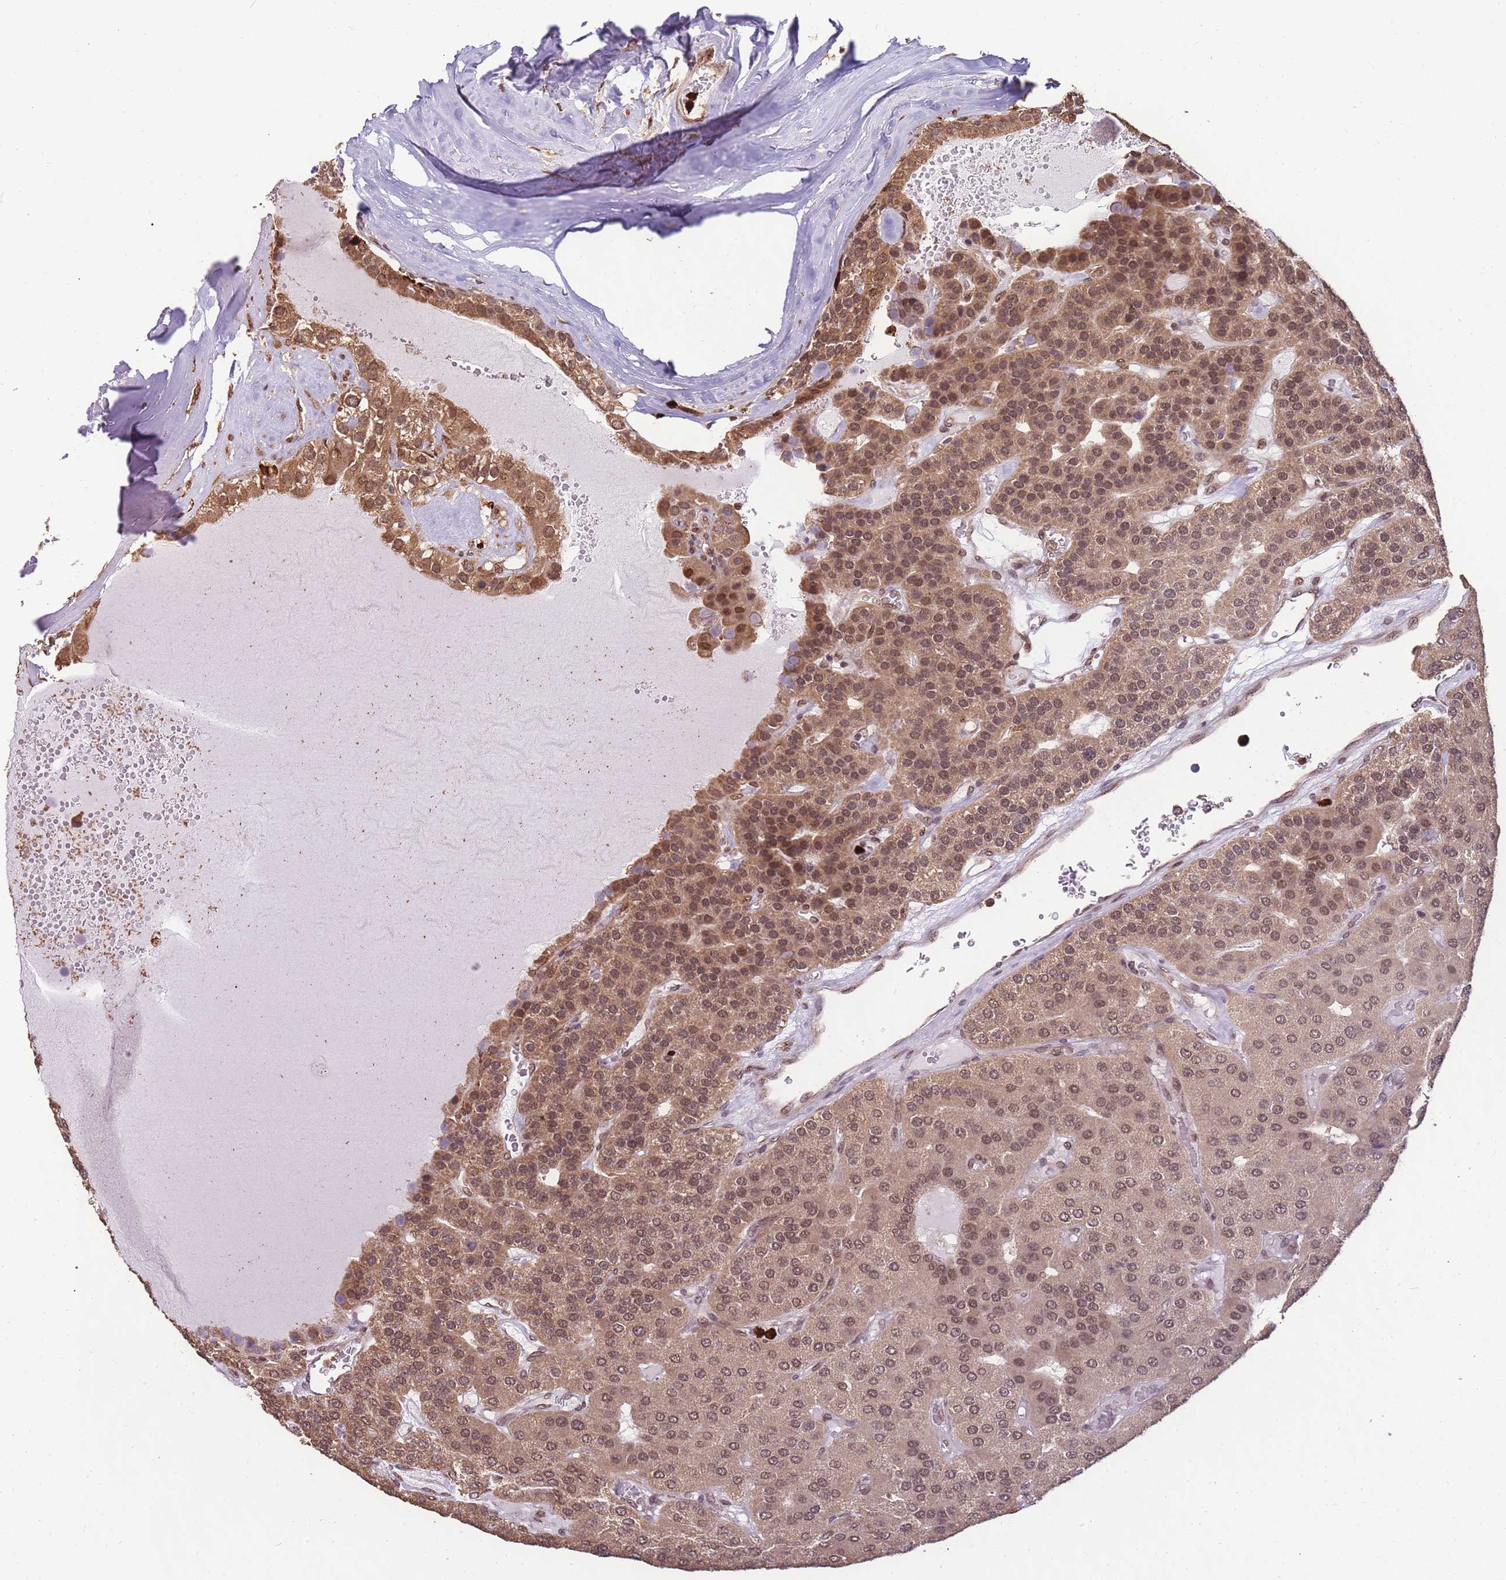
{"staining": {"intensity": "moderate", "quantity": ">75%", "location": "cytoplasmic/membranous,nuclear"}, "tissue": "parathyroid gland", "cell_type": "Glandular cells", "image_type": "normal", "snomed": [{"axis": "morphology", "description": "Normal tissue, NOS"}, {"axis": "morphology", "description": "Adenoma, NOS"}, {"axis": "topography", "description": "Parathyroid gland"}], "caption": "Protein positivity by IHC shows moderate cytoplasmic/membranous,nuclear expression in about >75% of glandular cells in unremarkable parathyroid gland.", "gene": "CEP170", "patient": {"sex": "female", "age": 86}}